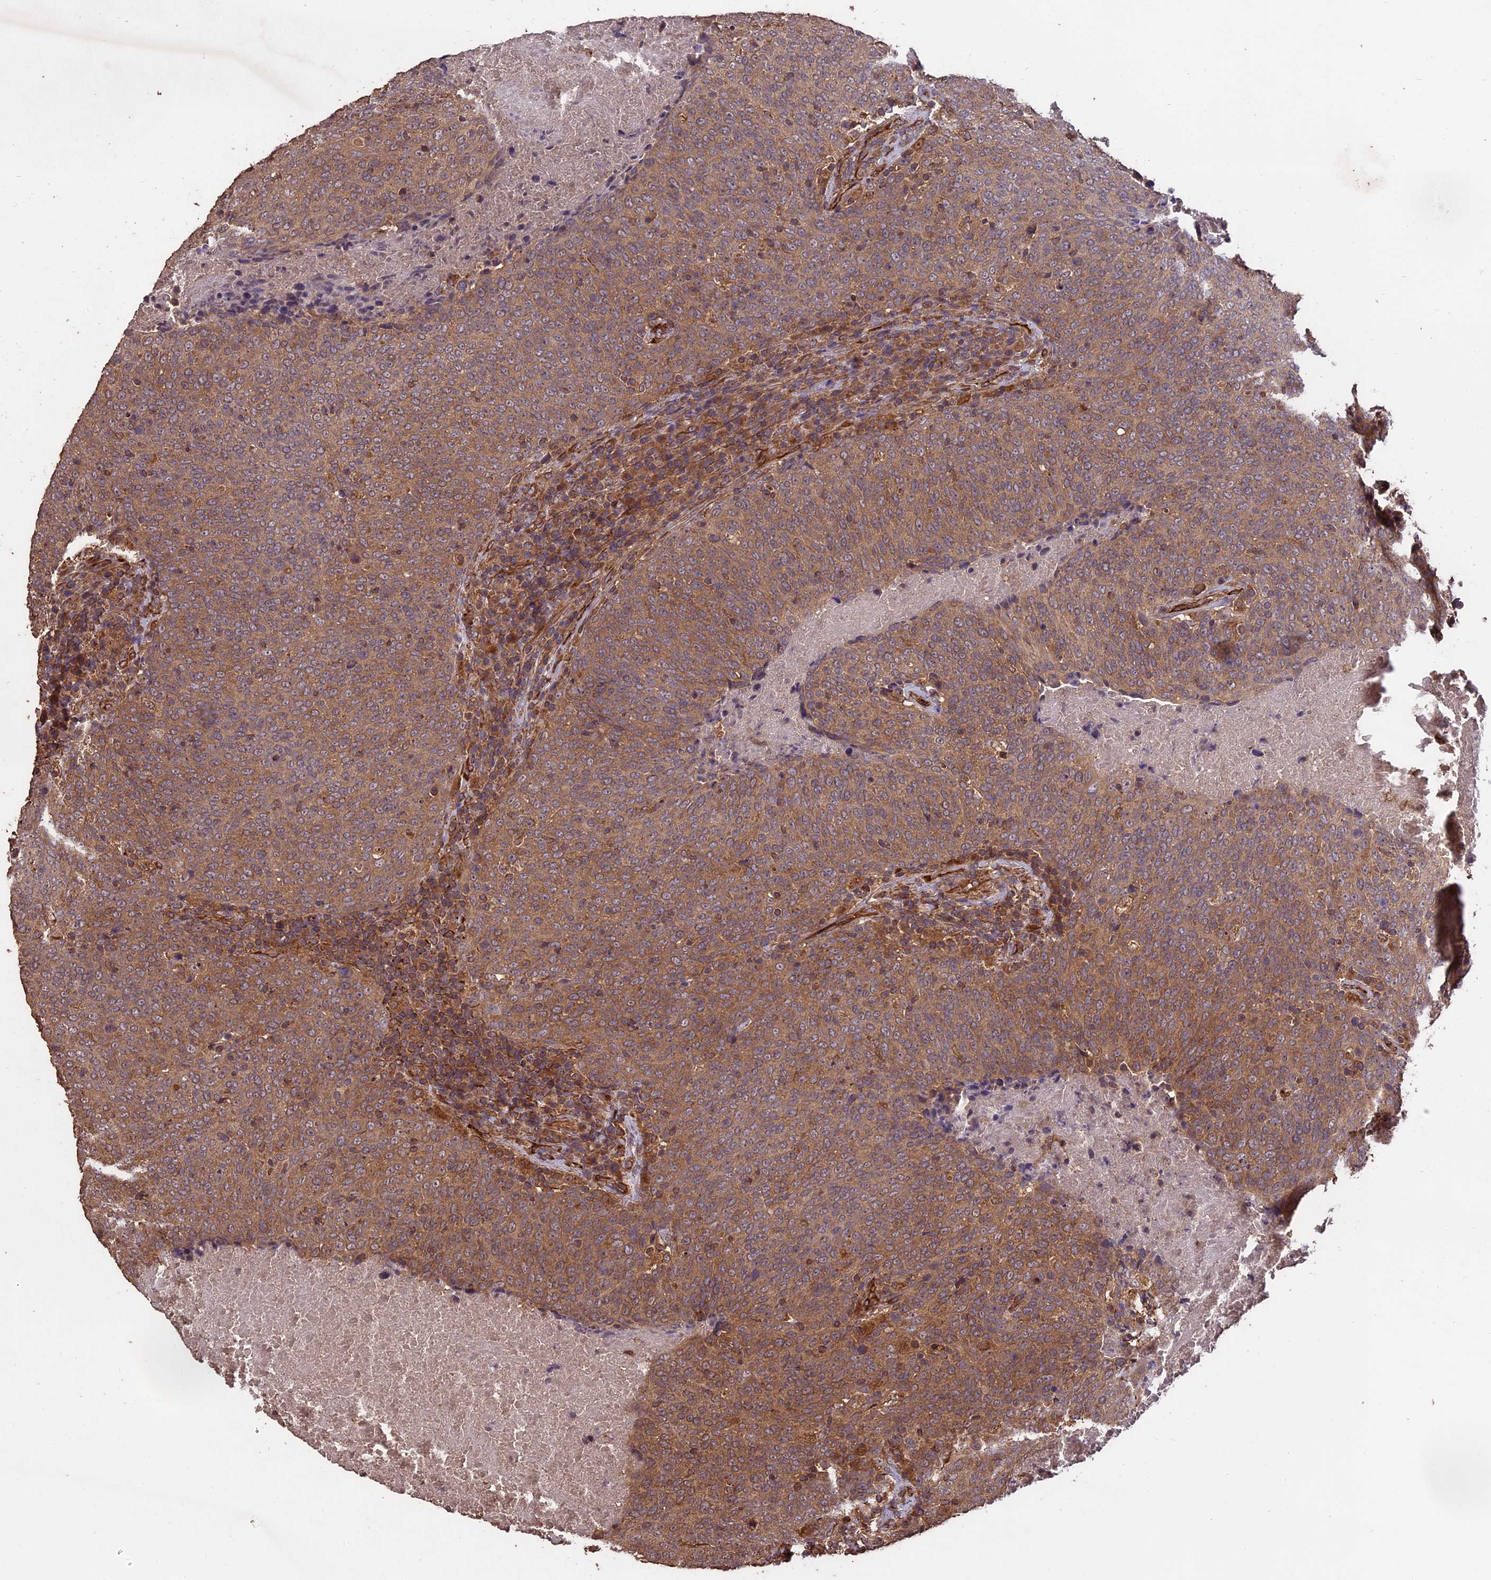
{"staining": {"intensity": "moderate", "quantity": ">75%", "location": "cytoplasmic/membranous"}, "tissue": "head and neck cancer", "cell_type": "Tumor cells", "image_type": "cancer", "snomed": [{"axis": "morphology", "description": "Squamous cell carcinoma, NOS"}, {"axis": "morphology", "description": "Squamous cell carcinoma, metastatic, NOS"}, {"axis": "topography", "description": "Lymph node"}, {"axis": "topography", "description": "Head-Neck"}], "caption": "This is a photomicrograph of IHC staining of head and neck cancer, which shows moderate positivity in the cytoplasmic/membranous of tumor cells.", "gene": "TTLL10", "patient": {"sex": "male", "age": 62}}